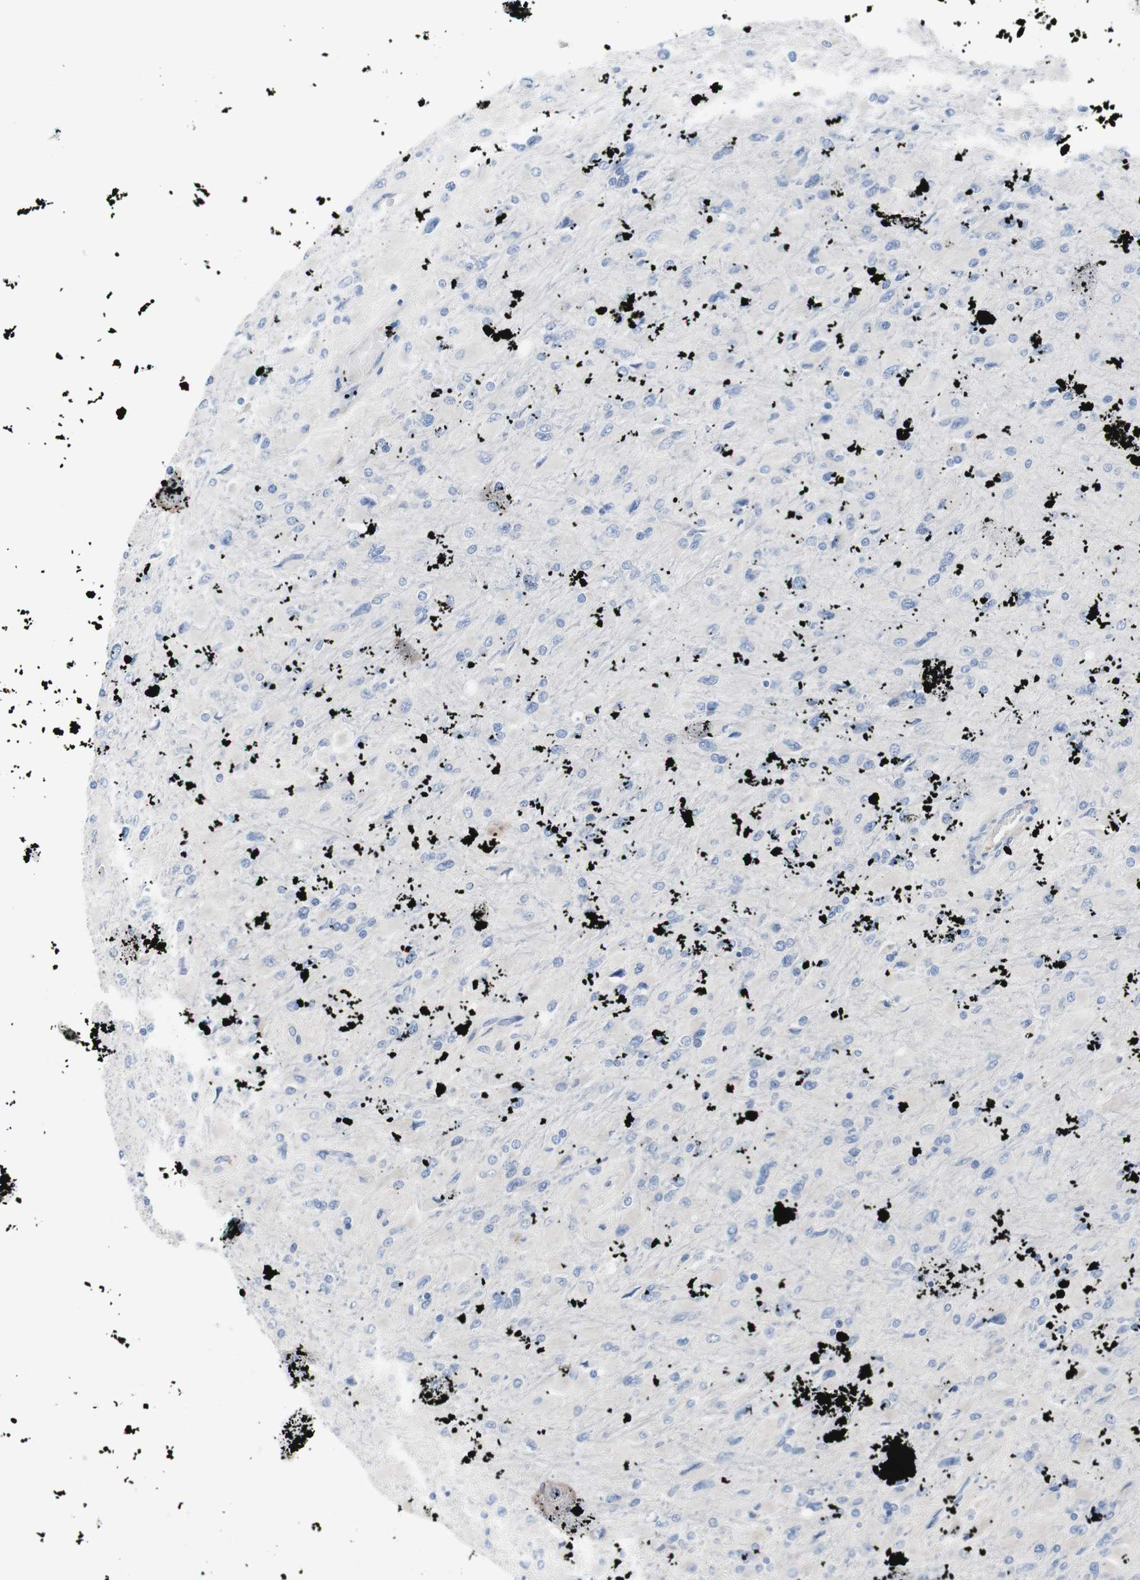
{"staining": {"intensity": "negative", "quantity": "none", "location": "none"}, "tissue": "glioma", "cell_type": "Tumor cells", "image_type": "cancer", "snomed": [{"axis": "morphology", "description": "Glioma, malignant, High grade"}, {"axis": "topography", "description": "Cerebral cortex"}], "caption": "Malignant glioma (high-grade) stained for a protein using immunohistochemistry (IHC) exhibits no staining tumor cells.", "gene": "KANSL1", "patient": {"sex": "female", "age": 36}}